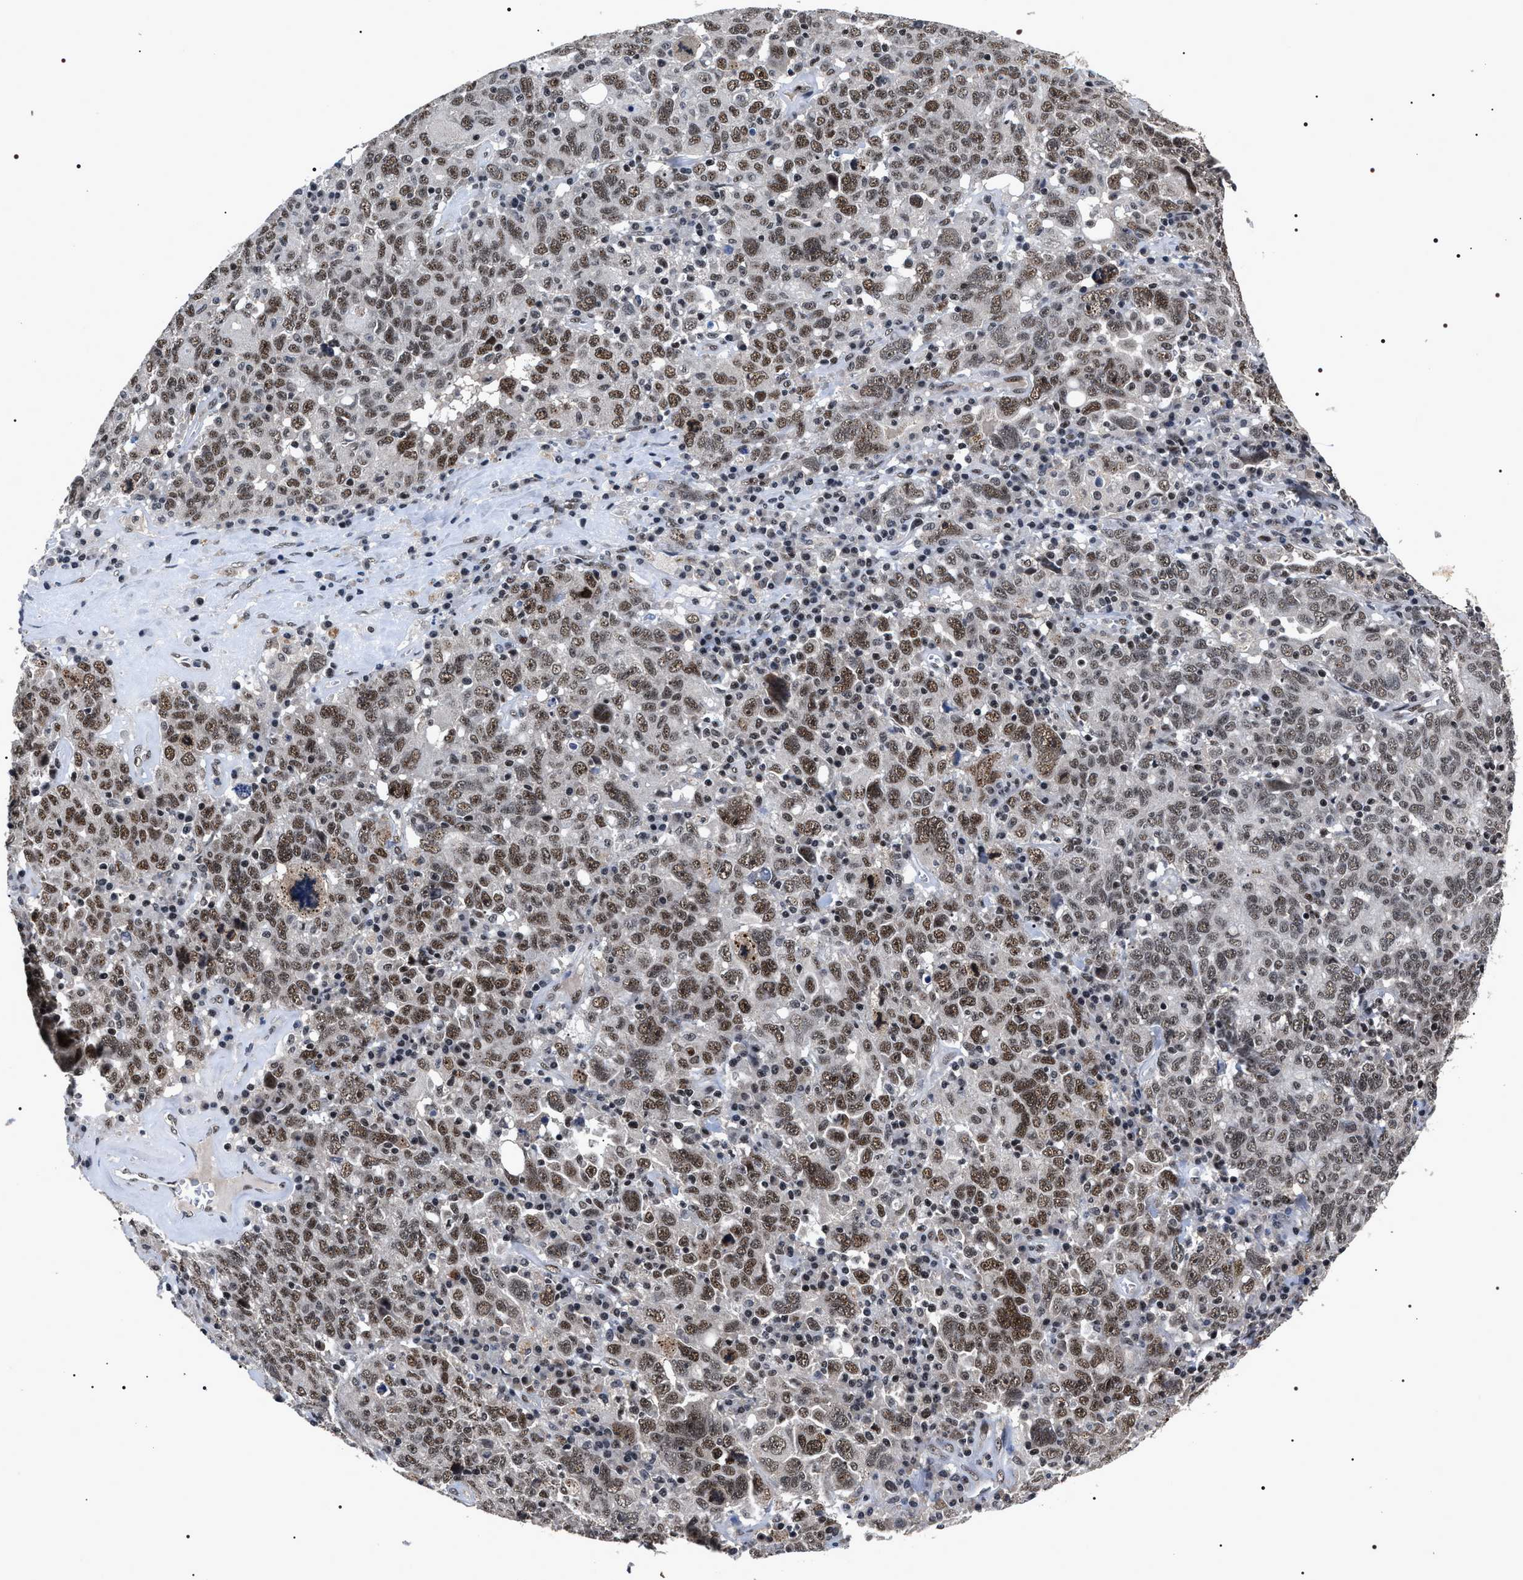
{"staining": {"intensity": "moderate", "quantity": ">75%", "location": "nuclear"}, "tissue": "ovarian cancer", "cell_type": "Tumor cells", "image_type": "cancer", "snomed": [{"axis": "morphology", "description": "Carcinoma, endometroid"}, {"axis": "topography", "description": "Ovary"}], "caption": "Brown immunohistochemical staining in ovarian cancer reveals moderate nuclear expression in approximately >75% of tumor cells. The protein of interest is shown in brown color, while the nuclei are stained blue.", "gene": "RRP1B", "patient": {"sex": "female", "age": 62}}